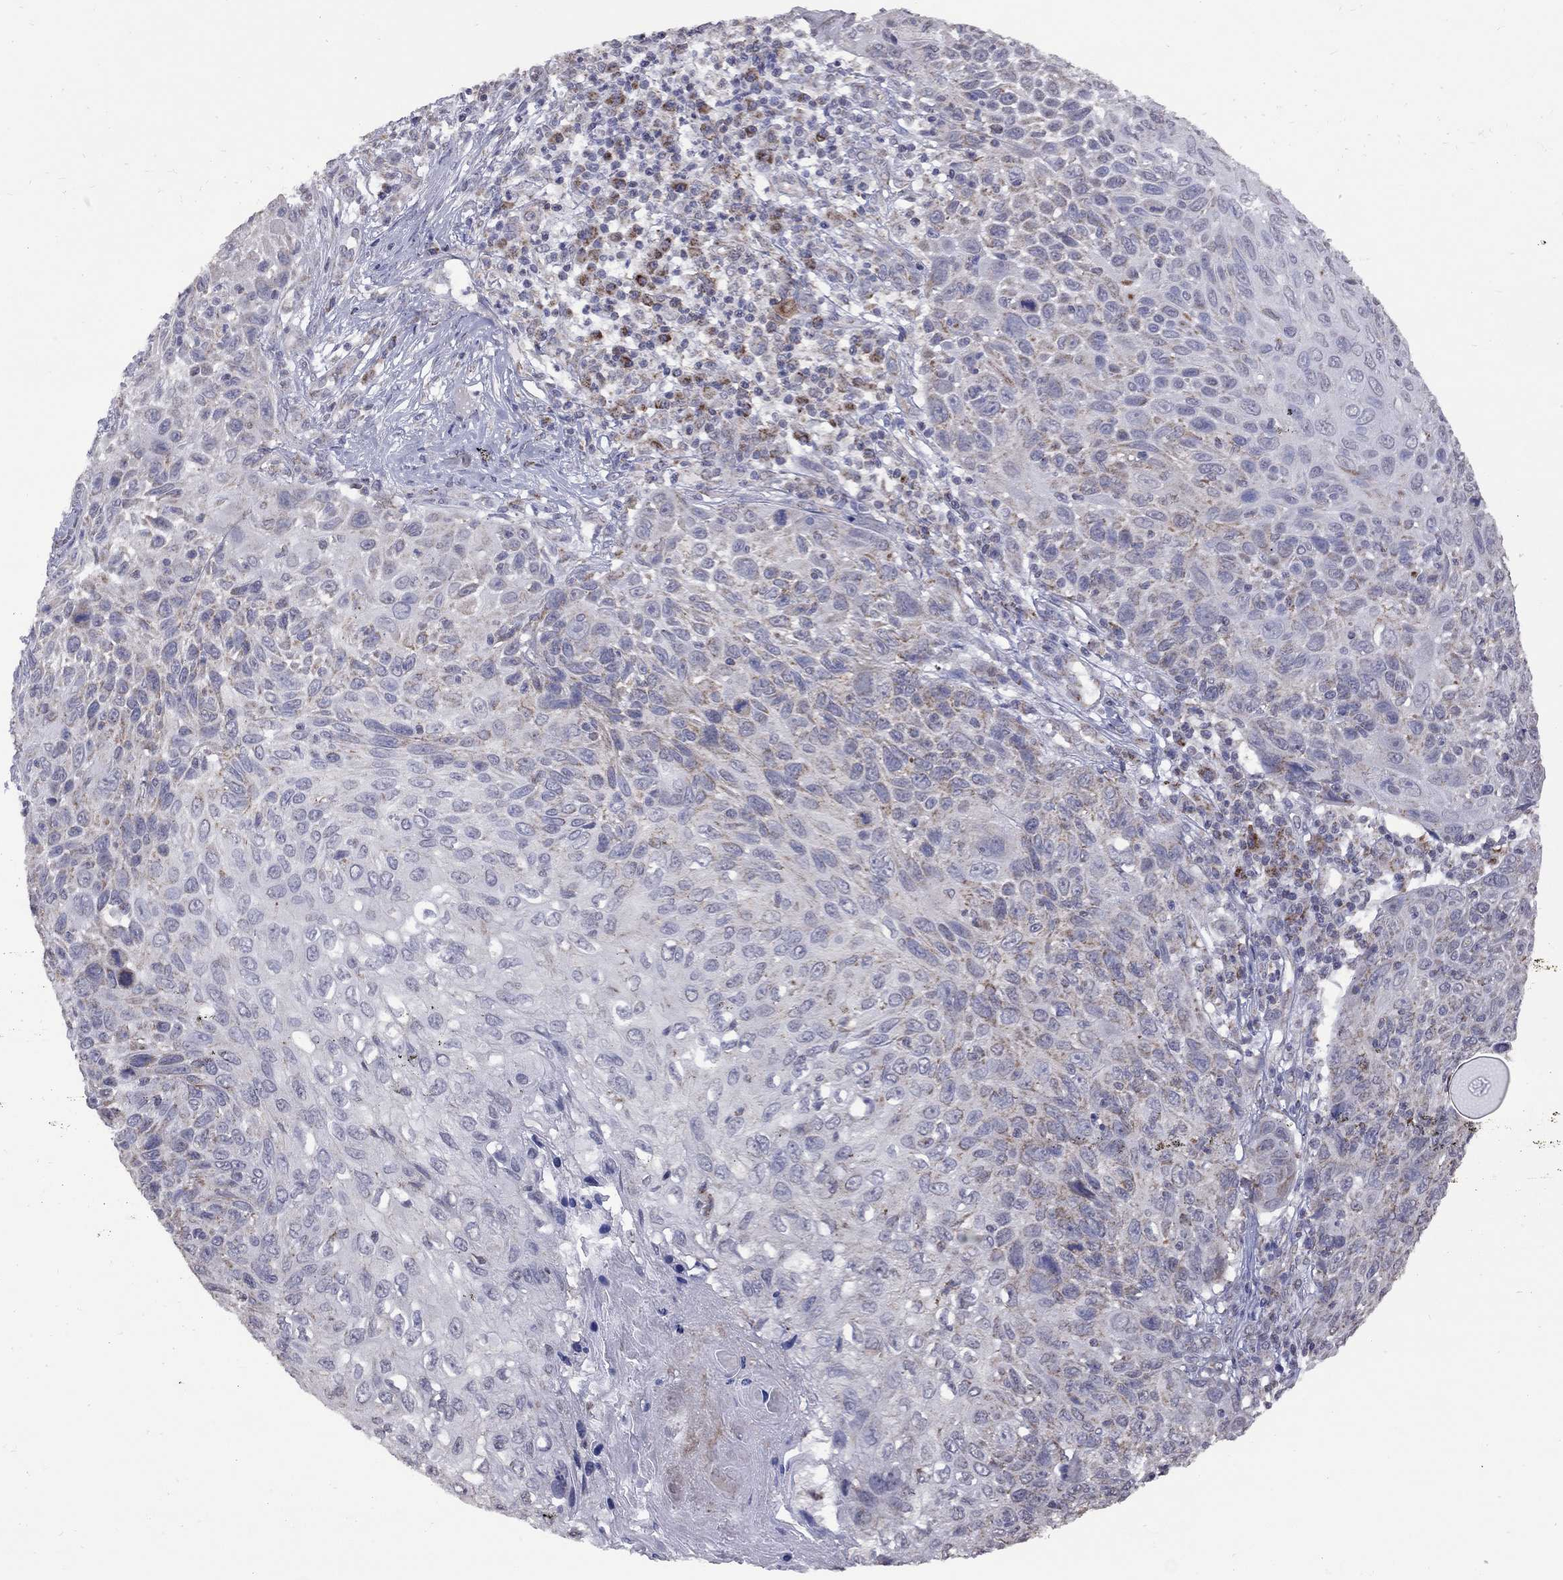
{"staining": {"intensity": "strong", "quantity": "<25%", "location": "cytoplasmic/membranous"}, "tissue": "skin cancer", "cell_type": "Tumor cells", "image_type": "cancer", "snomed": [{"axis": "morphology", "description": "Squamous cell carcinoma, NOS"}, {"axis": "topography", "description": "Skin"}], "caption": "Squamous cell carcinoma (skin) stained with a protein marker demonstrates strong staining in tumor cells.", "gene": "NDUFB1", "patient": {"sex": "male", "age": 92}}